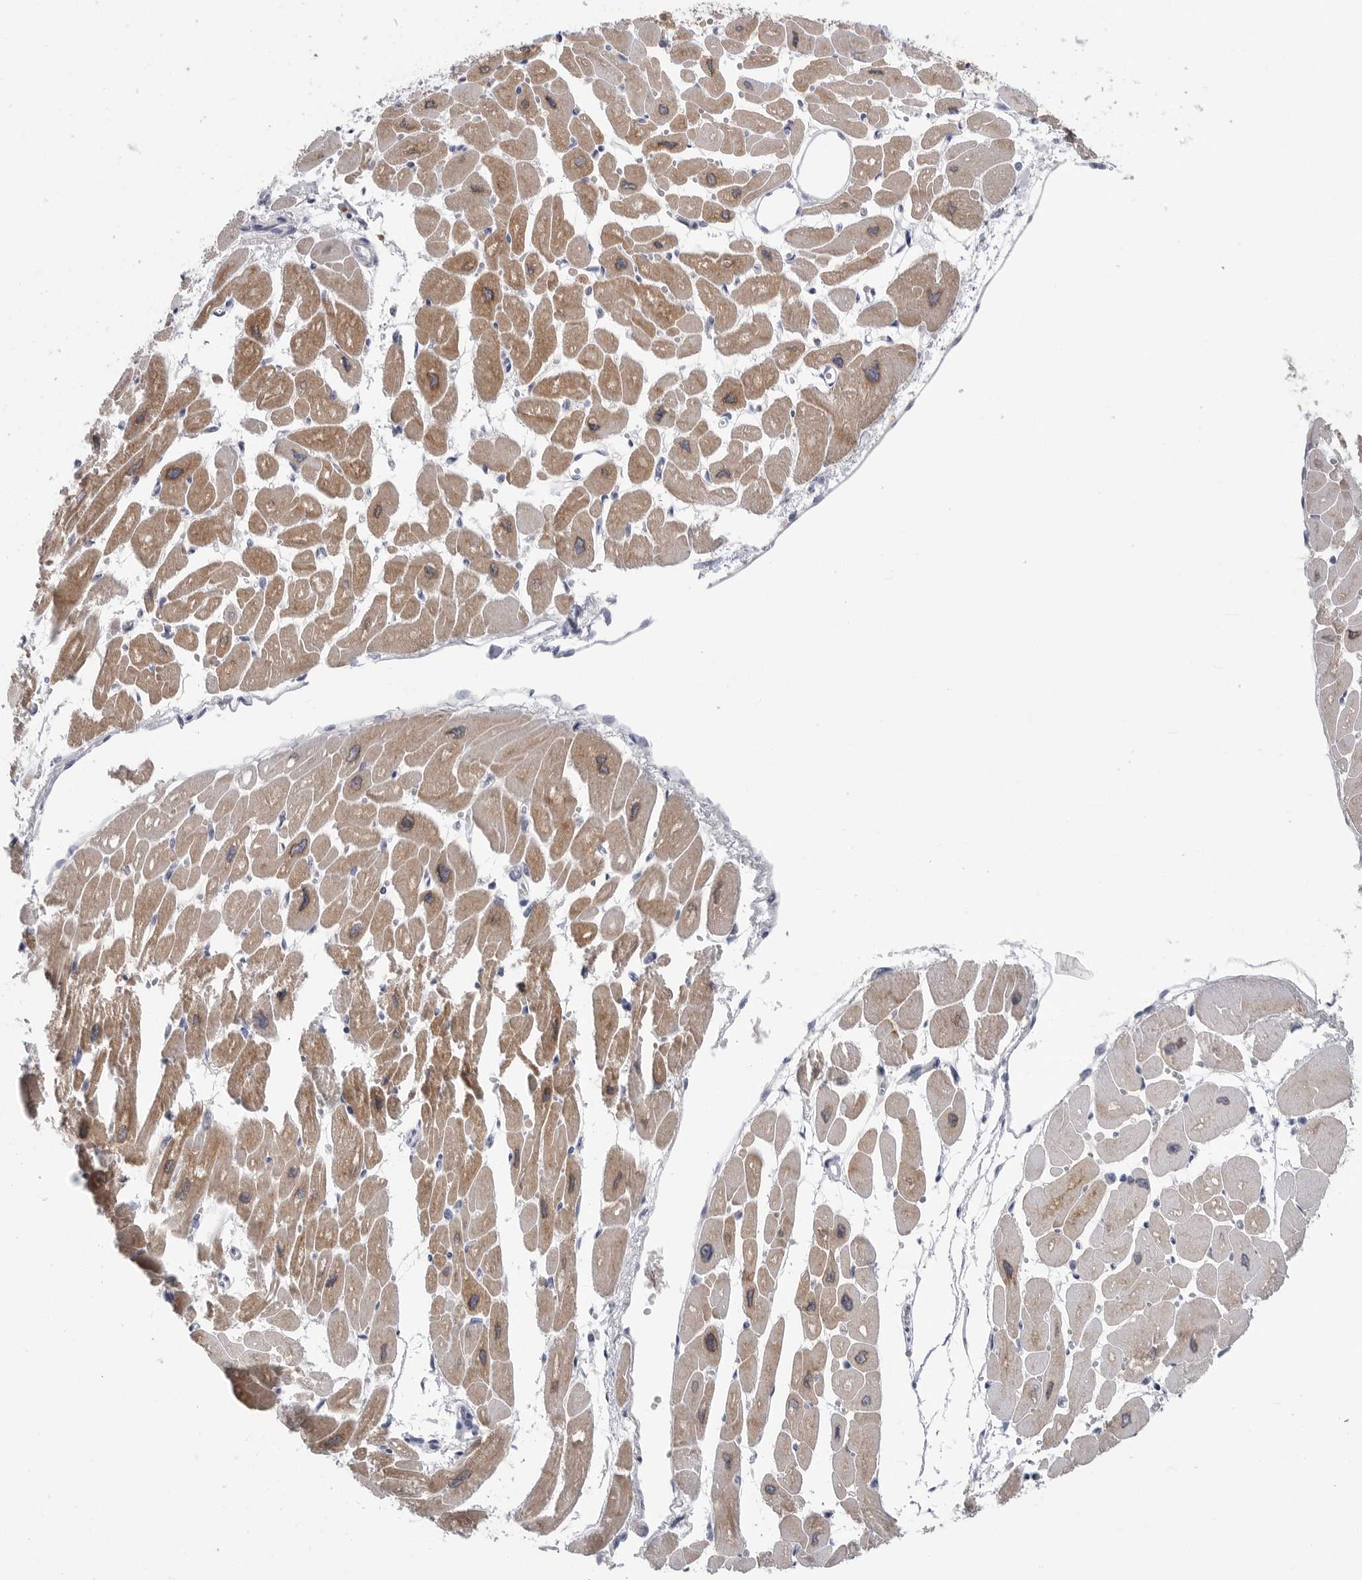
{"staining": {"intensity": "moderate", "quantity": "25%-75%", "location": "cytoplasmic/membranous"}, "tissue": "heart muscle", "cell_type": "Cardiomyocytes", "image_type": "normal", "snomed": [{"axis": "morphology", "description": "Normal tissue, NOS"}, {"axis": "topography", "description": "Heart"}], "caption": "Heart muscle stained with immunohistochemistry (IHC) displays moderate cytoplasmic/membranous expression in approximately 25%-75% of cardiomyocytes. The staining was performed using DAB to visualize the protein expression in brown, while the nuclei were stained in blue with hematoxylin (Magnification: 20x).", "gene": "CAMK2B", "patient": {"sex": "female", "age": 54}}